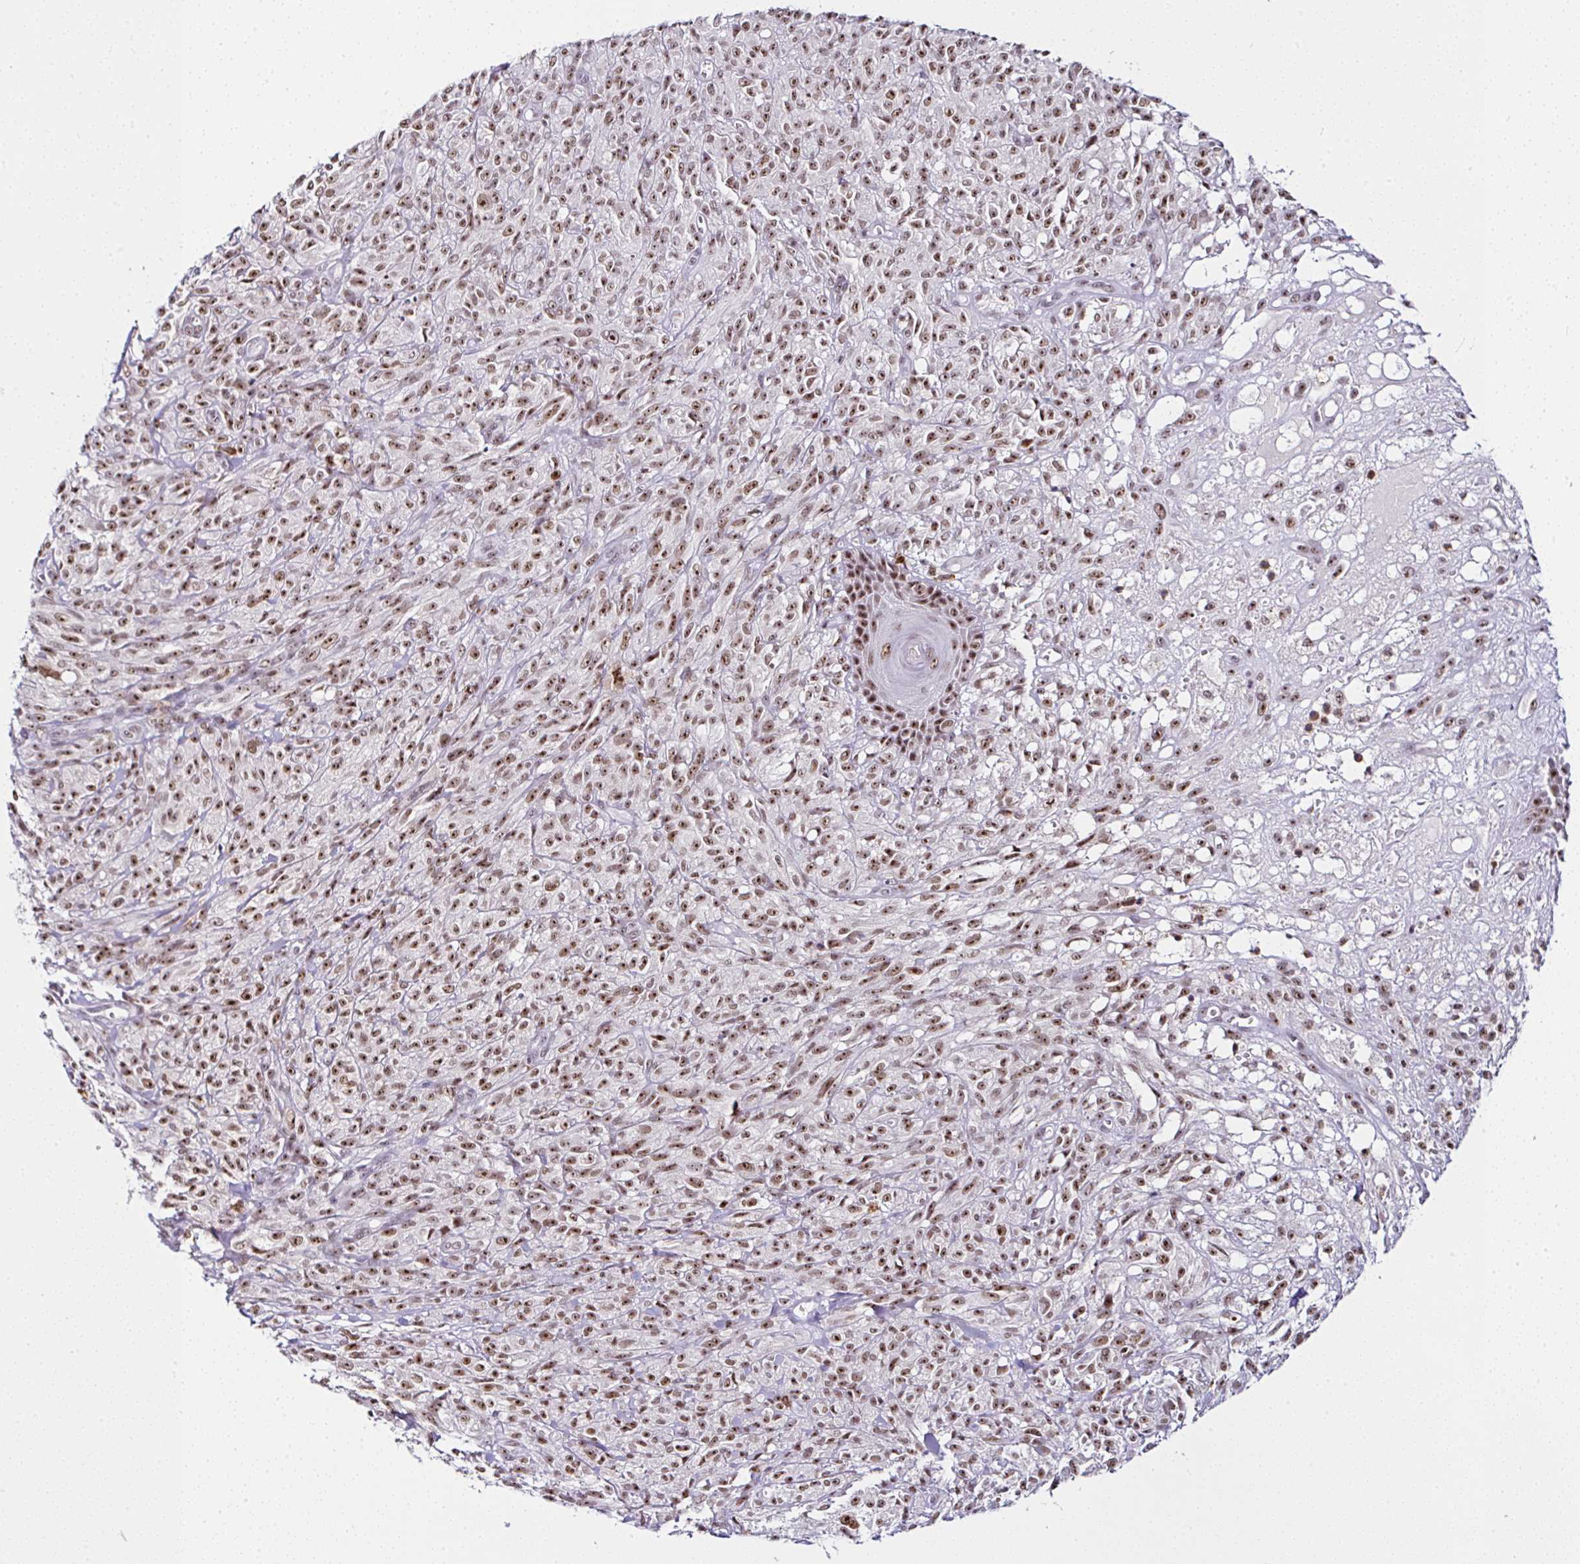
{"staining": {"intensity": "moderate", "quantity": ">75%", "location": "nuclear"}, "tissue": "melanoma", "cell_type": "Tumor cells", "image_type": "cancer", "snomed": [{"axis": "morphology", "description": "Malignant melanoma, NOS"}, {"axis": "topography", "description": "Skin of upper arm"}], "caption": "Moderate nuclear protein positivity is seen in about >75% of tumor cells in melanoma.", "gene": "PTPN2", "patient": {"sex": "female", "age": 65}}